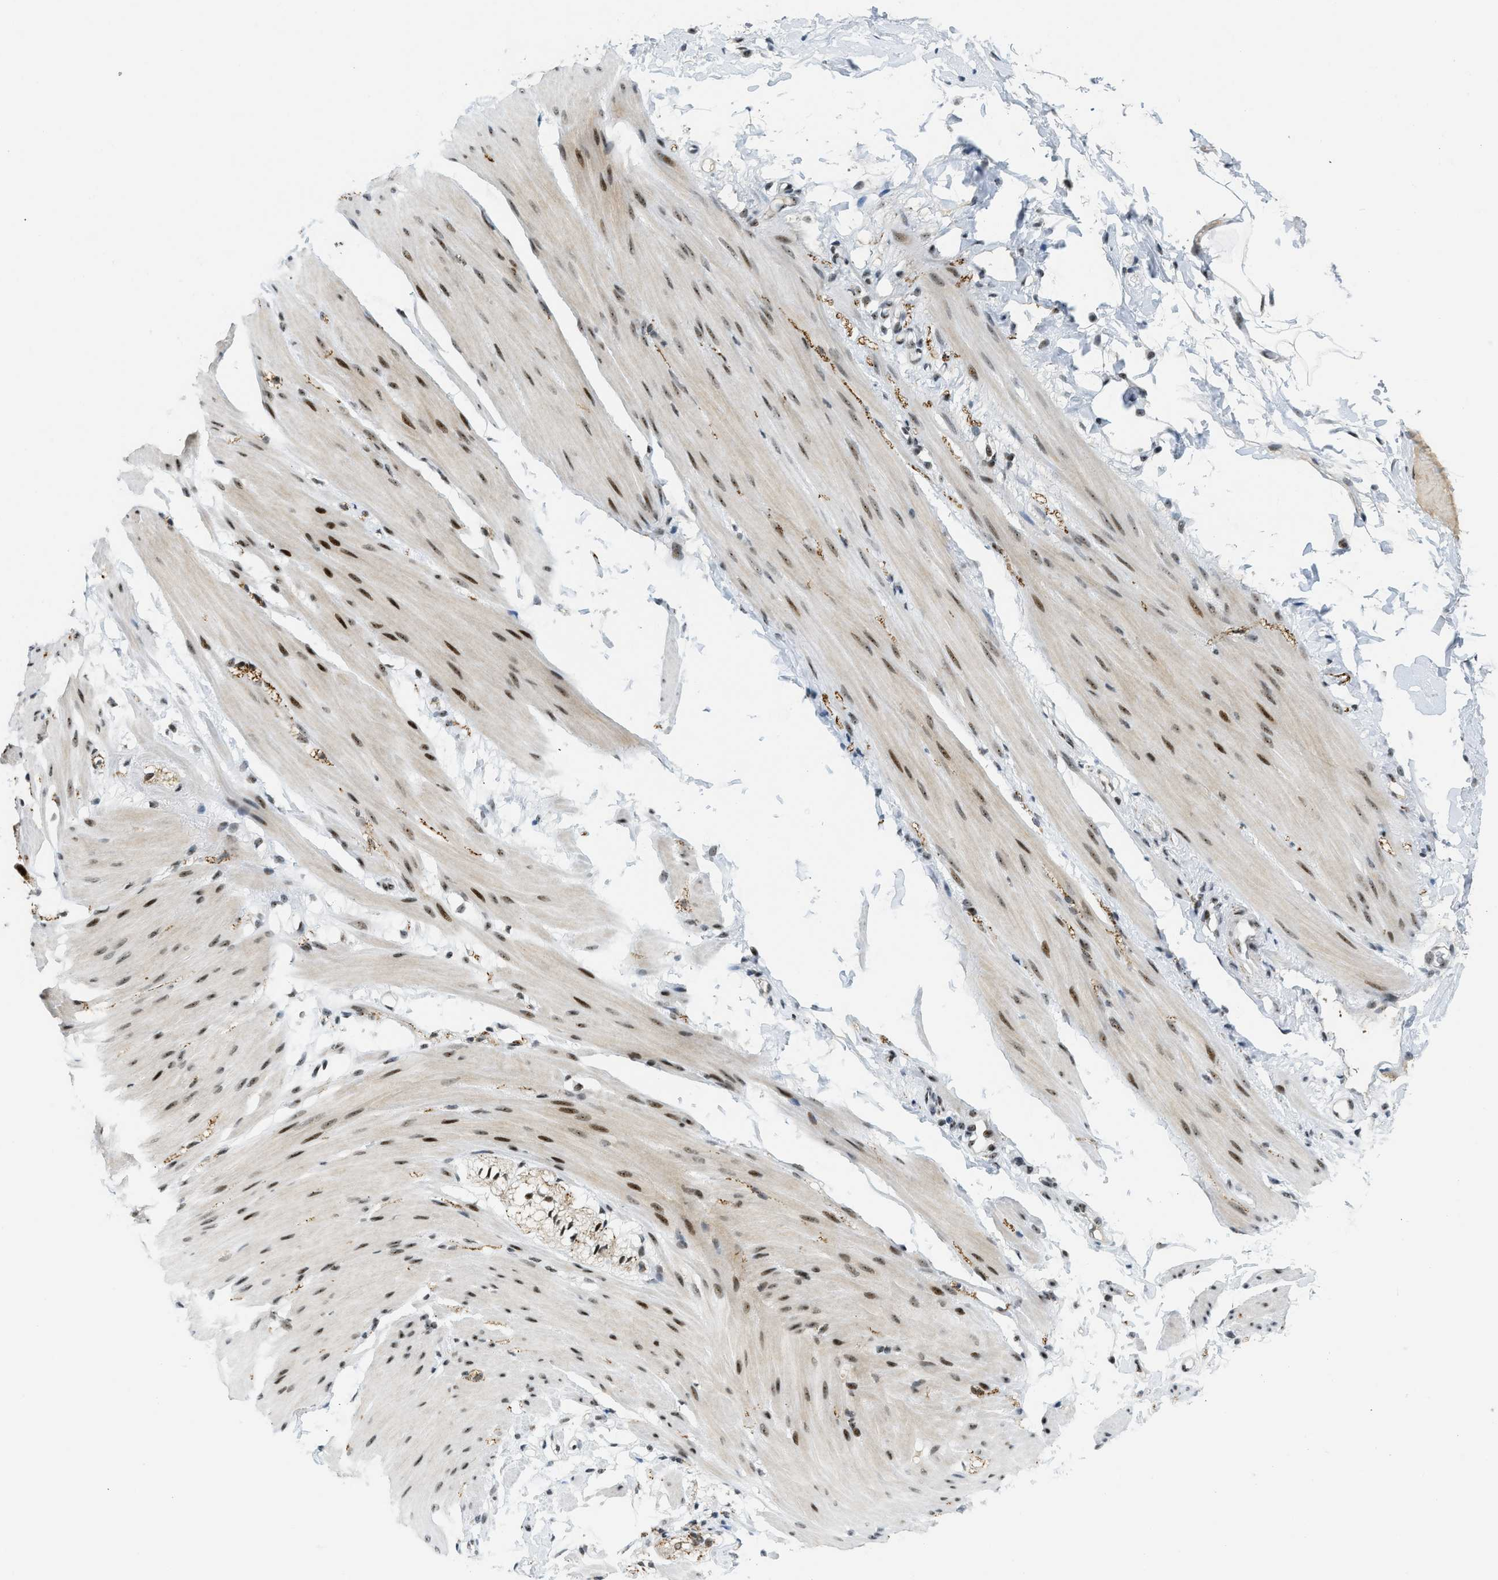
{"staining": {"intensity": "moderate", "quantity": ">75%", "location": "nuclear"}, "tissue": "smooth muscle", "cell_type": "Smooth muscle cells", "image_type": "normal", "snomed": [{"axis": "morphology", "description": "Normal tissue, NOS"}, {"axis": "topography", "description": "Smooth muscle"}, {"axis": "topography", "description": "Colon"}], "caption": "IHC (DAB (3,3'-diaminobenzidine)) staining of unremarkable smooth muscle demonstrates moderate nuclear protein staining in approximately >75% of smooth muscle cells.", "gene": "URB1", "patient": {"sex": "male", "age": 67}}